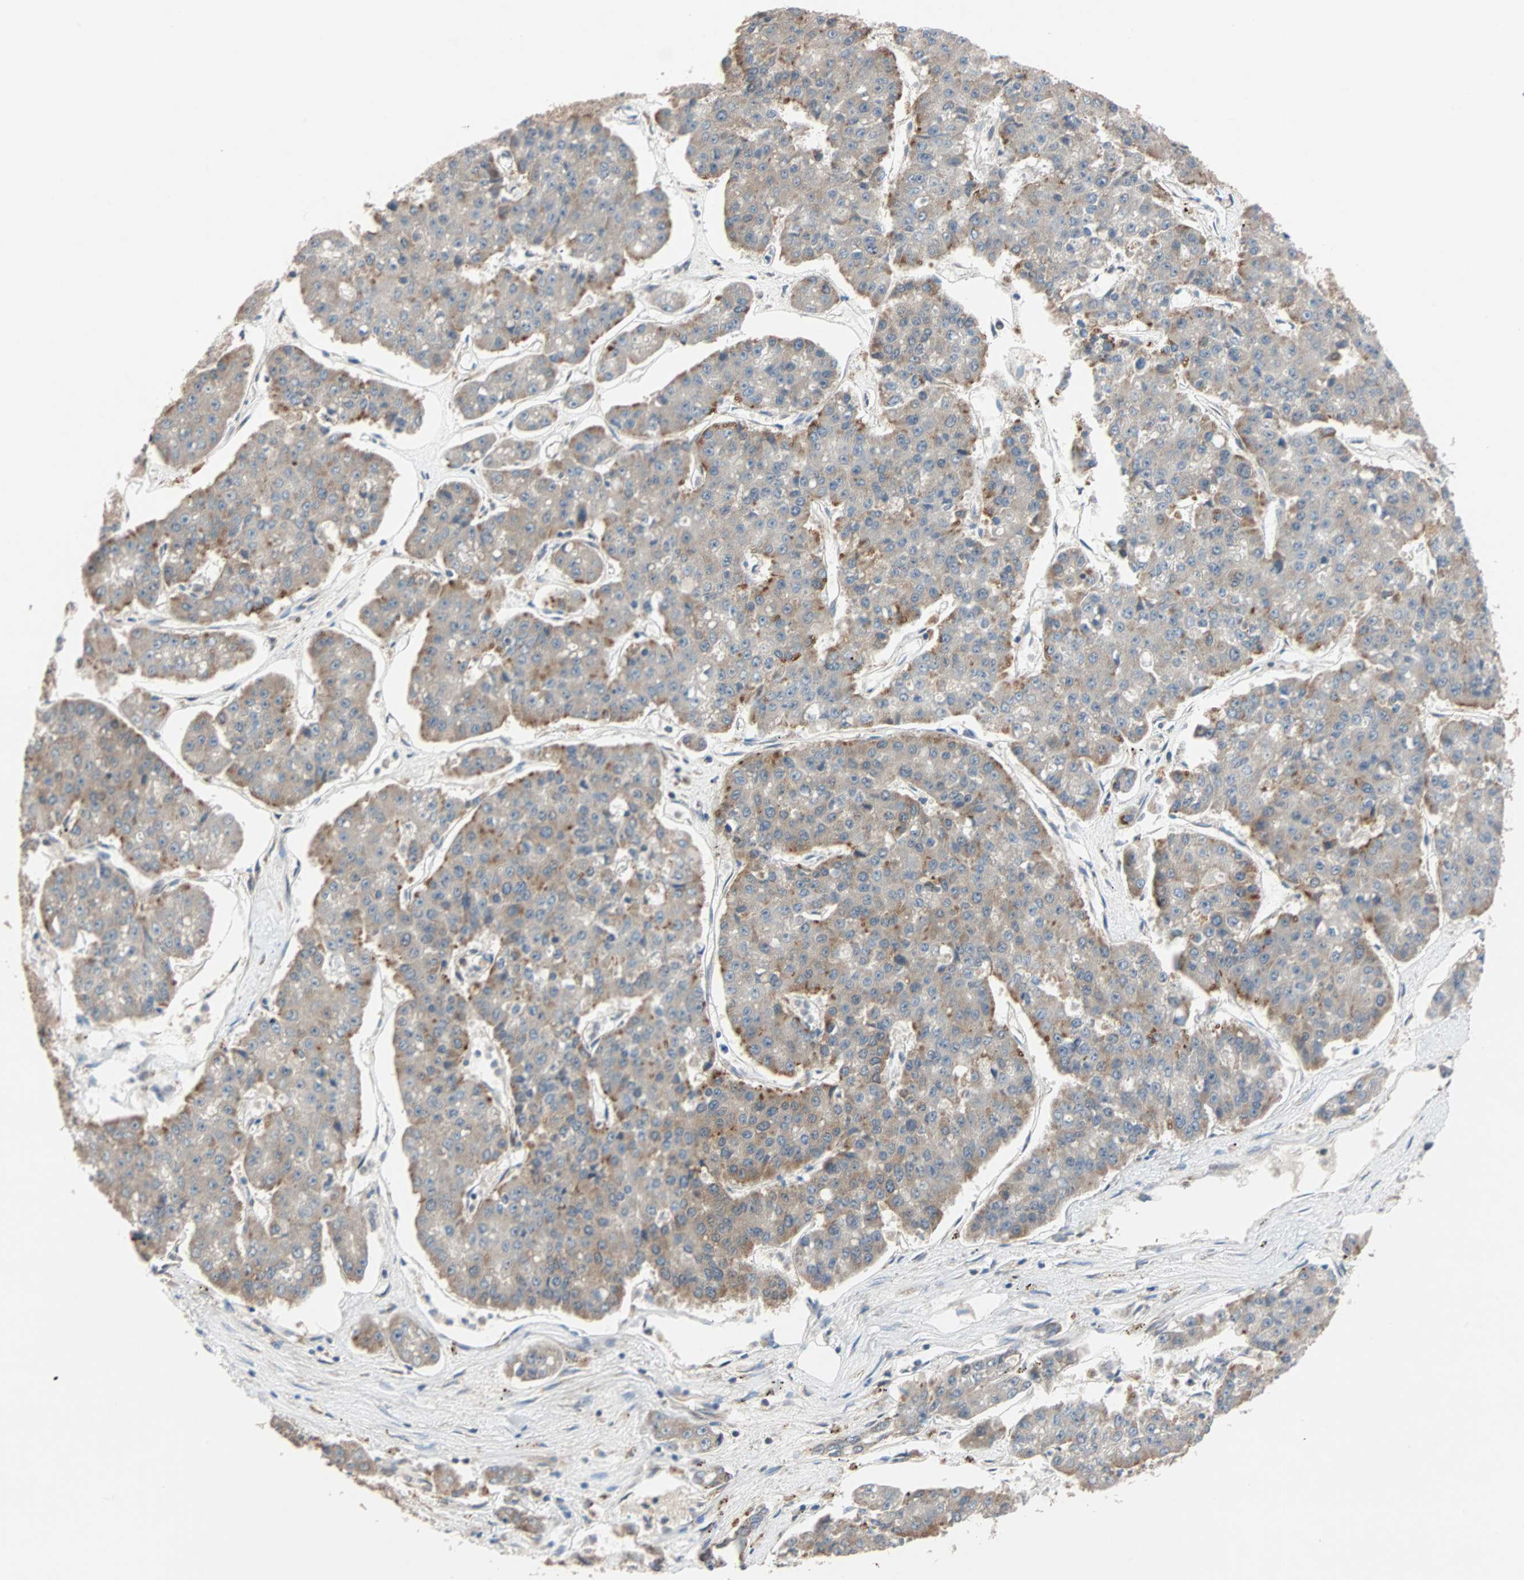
{"staining": {"intensity": "moderate", "quantity": "<25%", "location": "cytoplasmic/membranous"}, "tissue": "pancreatic cancer", "cell_type": "Tumor cells", "image_type": "cancer", "snomed": [{"axis": "morphology", "description": "Adenocarcinoma, NOS"}, {"axis": "topography", "description": "Pancreas"}], "caption": "Tumor cells display low levels of moderate cytoplasmic/membranous staining in about <25% of cells in human pancreatic adenocarcinoma.", "gene": "AUP1", "patient": {"sex": "male", "age": 50}}